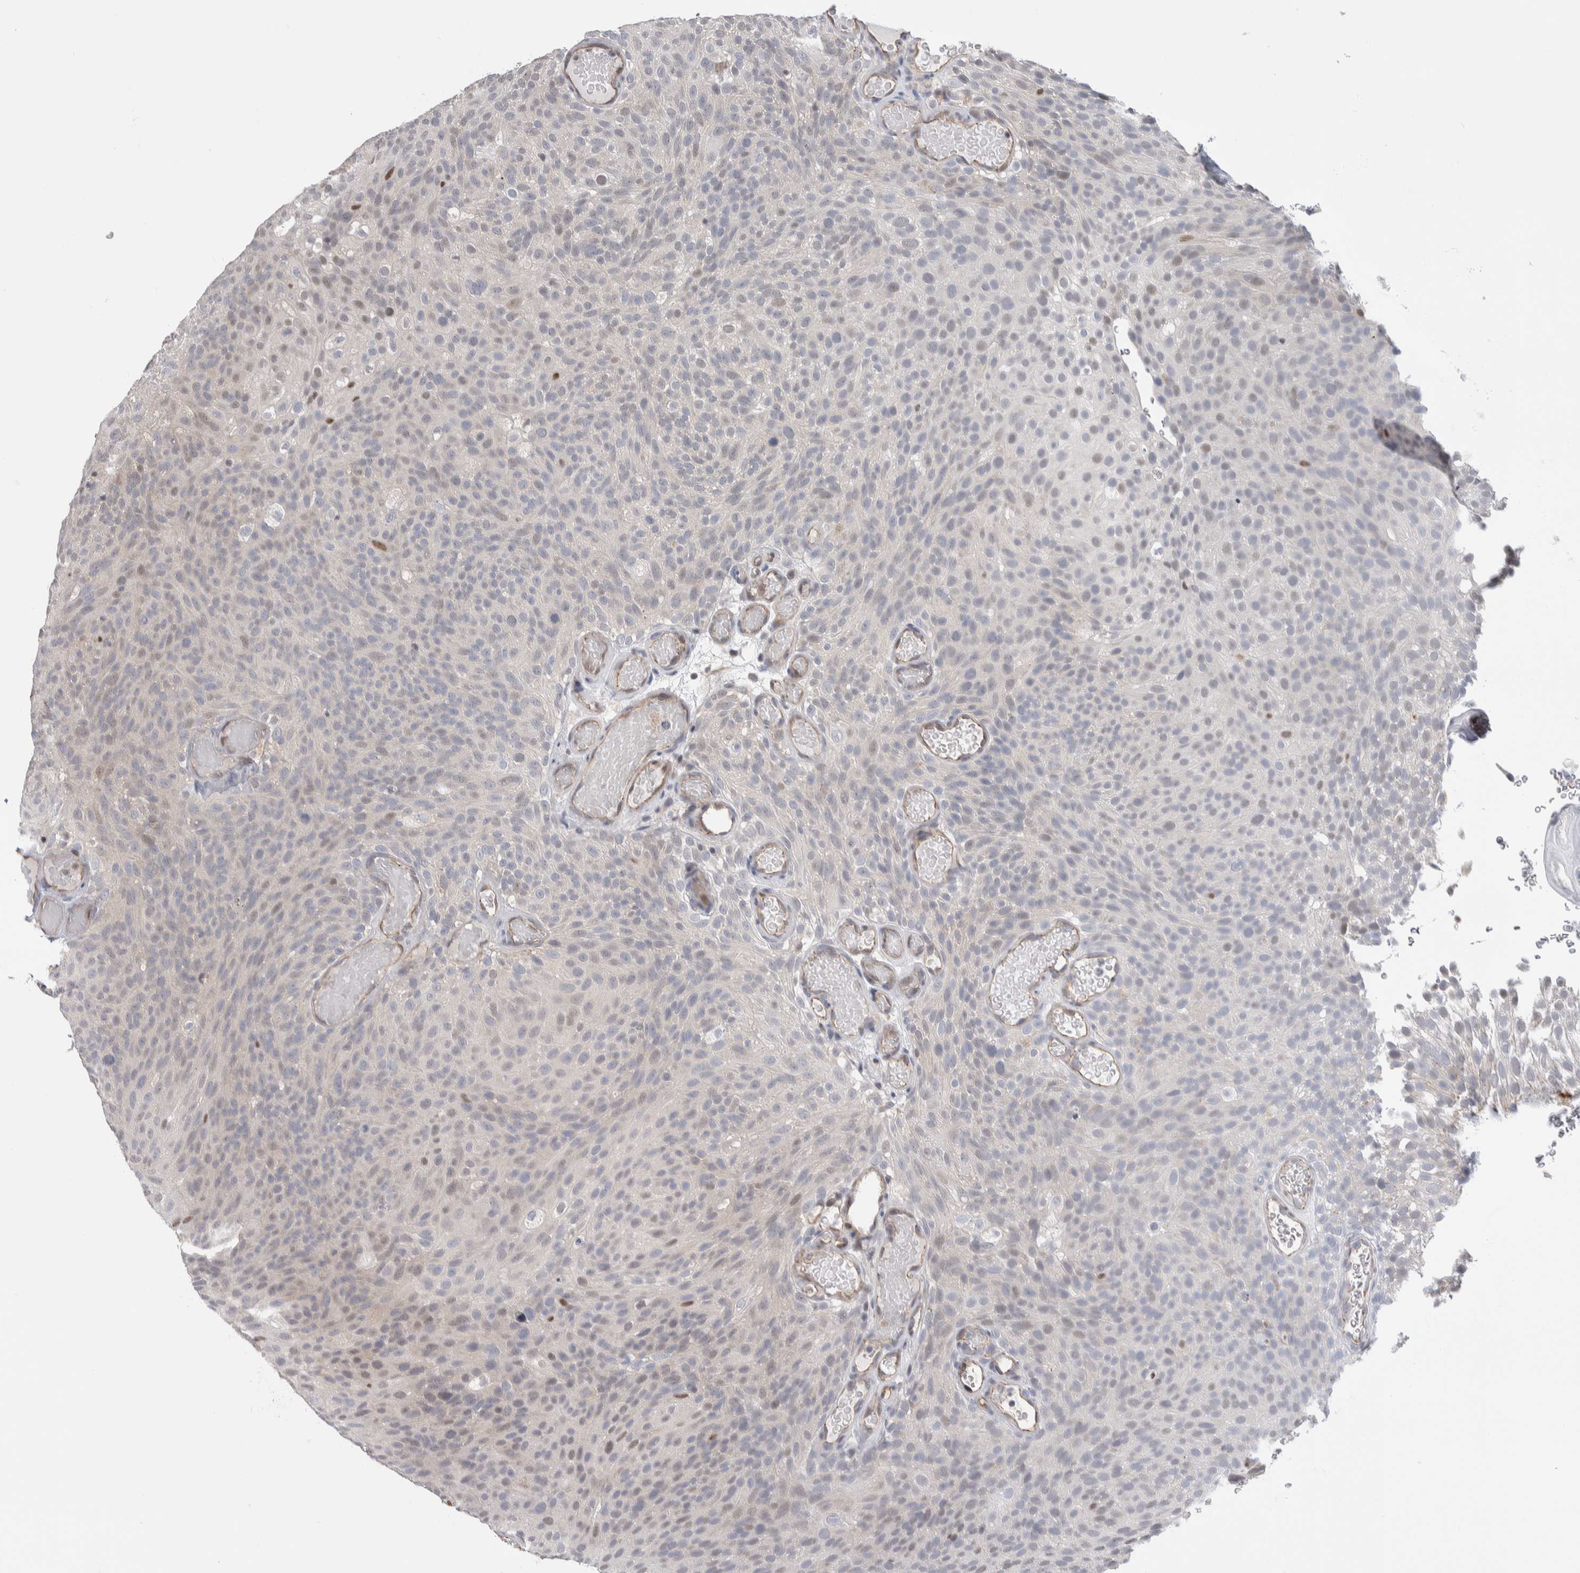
{"staining": {"intensity": "weak", "quantity": "<25%", "location": "nuclear"}, "tissue": "urothelial cancer", "cell_type": "Tumor cells", "image_type": "cancer", "snomed": [{"axis": "morphology", "description": "Urothelial carcinoma, Low grade"}, {"axis": "topography", "description": "Urinary bladder"}], "caption": "An immunohistochemistry photomicrograph of urothelial cancer is shown. There is no staining in tumor cells of urothelial cancer.", "gene": "ZBTB49", "patient": {"sex": "male", "age": 78}}